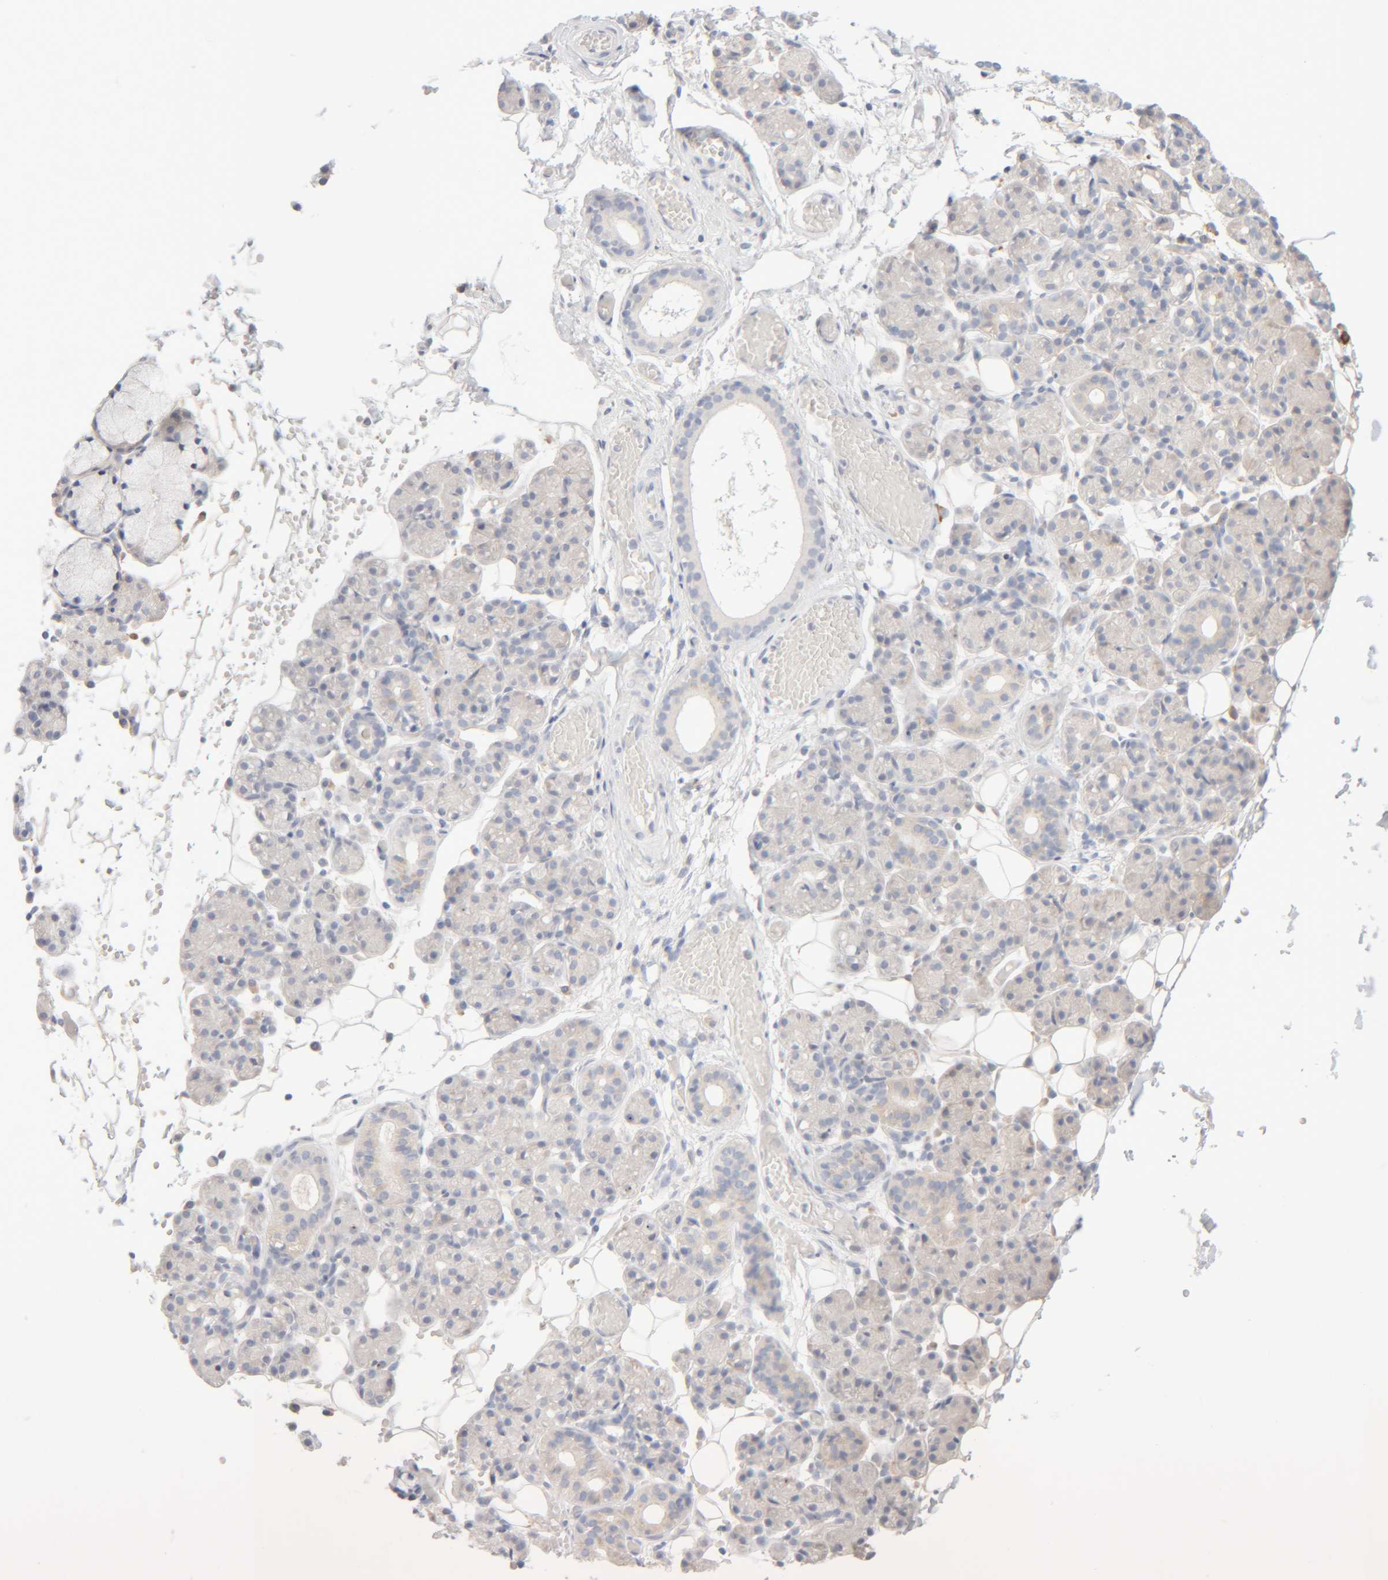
{"staining": {"intensity": "negative", "quantity": "none", "location": "none"}, "tissue": "salivary gland", "cell_type": "Glandular cells", "image_type": "normal", "snomed": [{"axis": "morphology", "description": "Normal tissue, NOS"}, {"axis": "topography", "description": "Salivary gland"}], "caption": "This photomicrograph is of benign salivary gland stained with immunohistochemistry (IHC) to label a protein in brown with the nuclei are counter-stained blue. There is no staining in glandular cells.", "gene": "RIDA", "patient": {"sex": "male", "age": 63}}